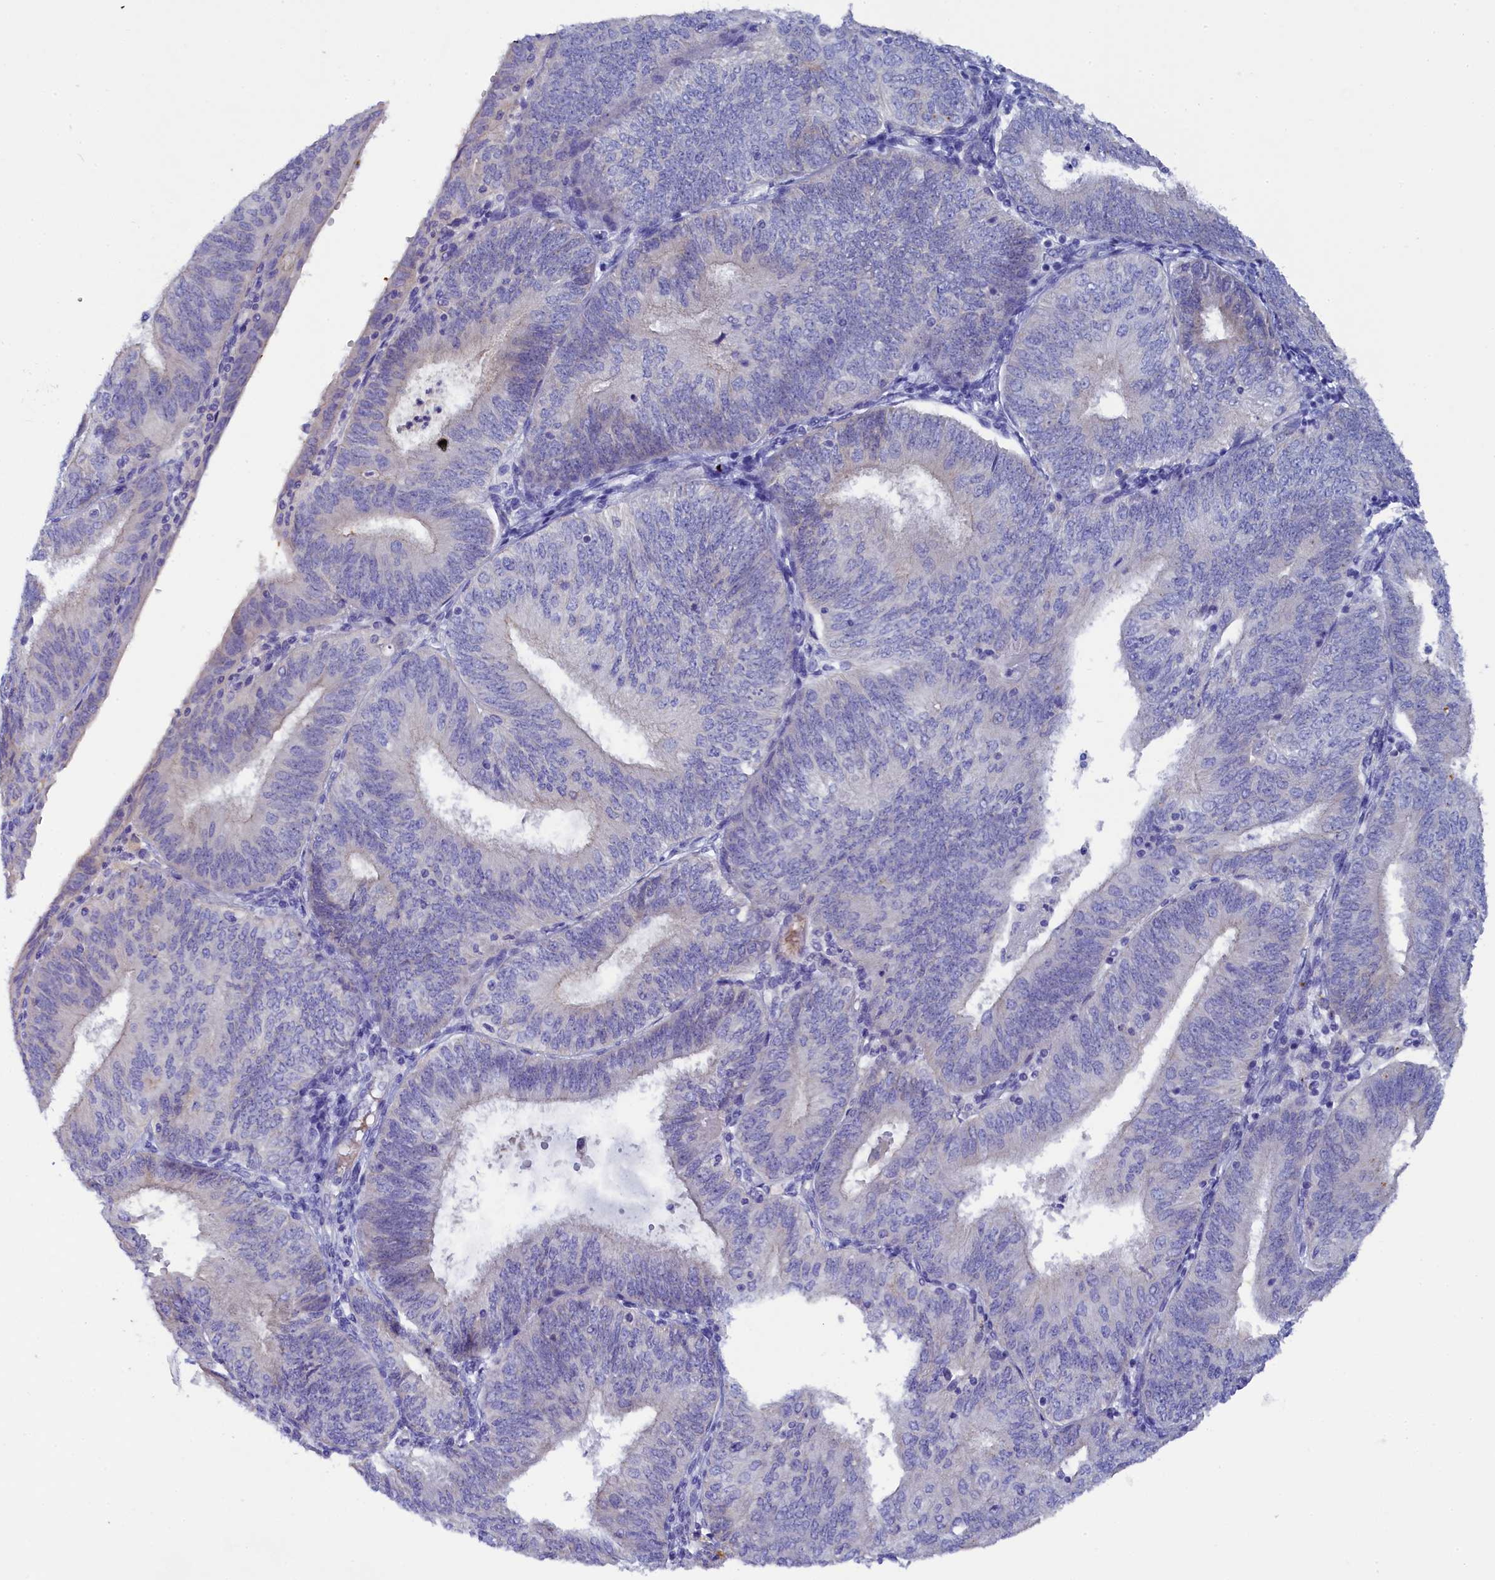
{"staining": {"intensity": "negative", "quantity": "none", "location": "none"}, "tissue": "endometrial cancer", "cell_type": "Tumor cells", "image_type": "cancer", "snomed": [{"axis": "morphology", "description": "Adenocarcinoma, NOS"}, {"axis": "topography", "description": "Endometrium"}], "caption": "The micrograph reveals no significant positivity in tumor cells of endometrial cancer.", "gene": "MYADML2", "patient": {"sex": "female", "age": 58}}